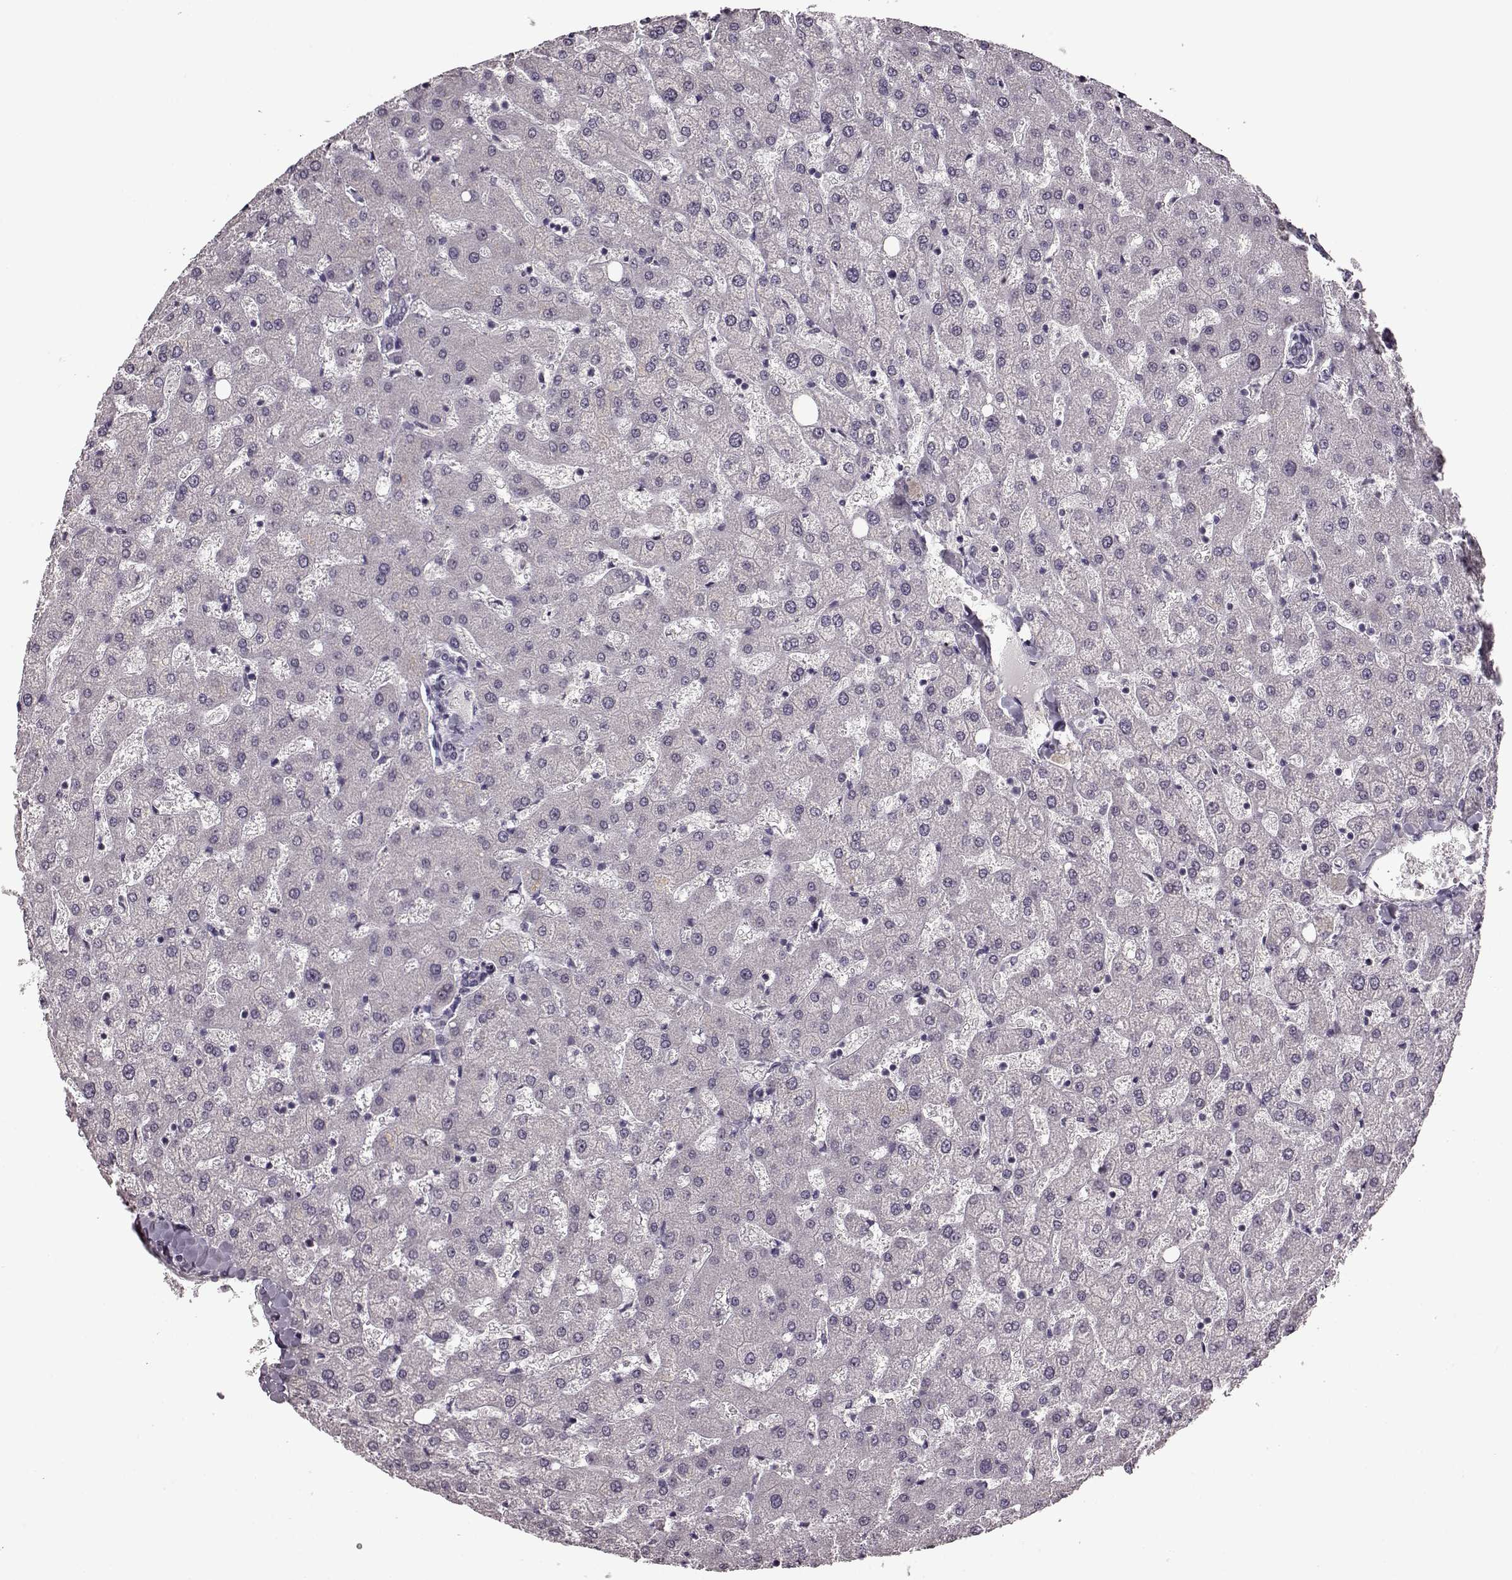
{"staining": {"intensity": "negative", "quantity": "none", "location": "none"}, "tissue": "liver", "cell_type": "Cholangiocytes", "image_type": "normal", "snomed": [{"axis": "morphology", "description": "Normal tissue, NOS"}, {"axis": "topography", "description": "Liver"}], "caption": "Immunohistochemistry micrograph of benign liver stained for a protein (brown), which exhibits no staining in cholangiocytes.", "gene": "FSHB", "patient": {"sex": "female", "age": 50}}